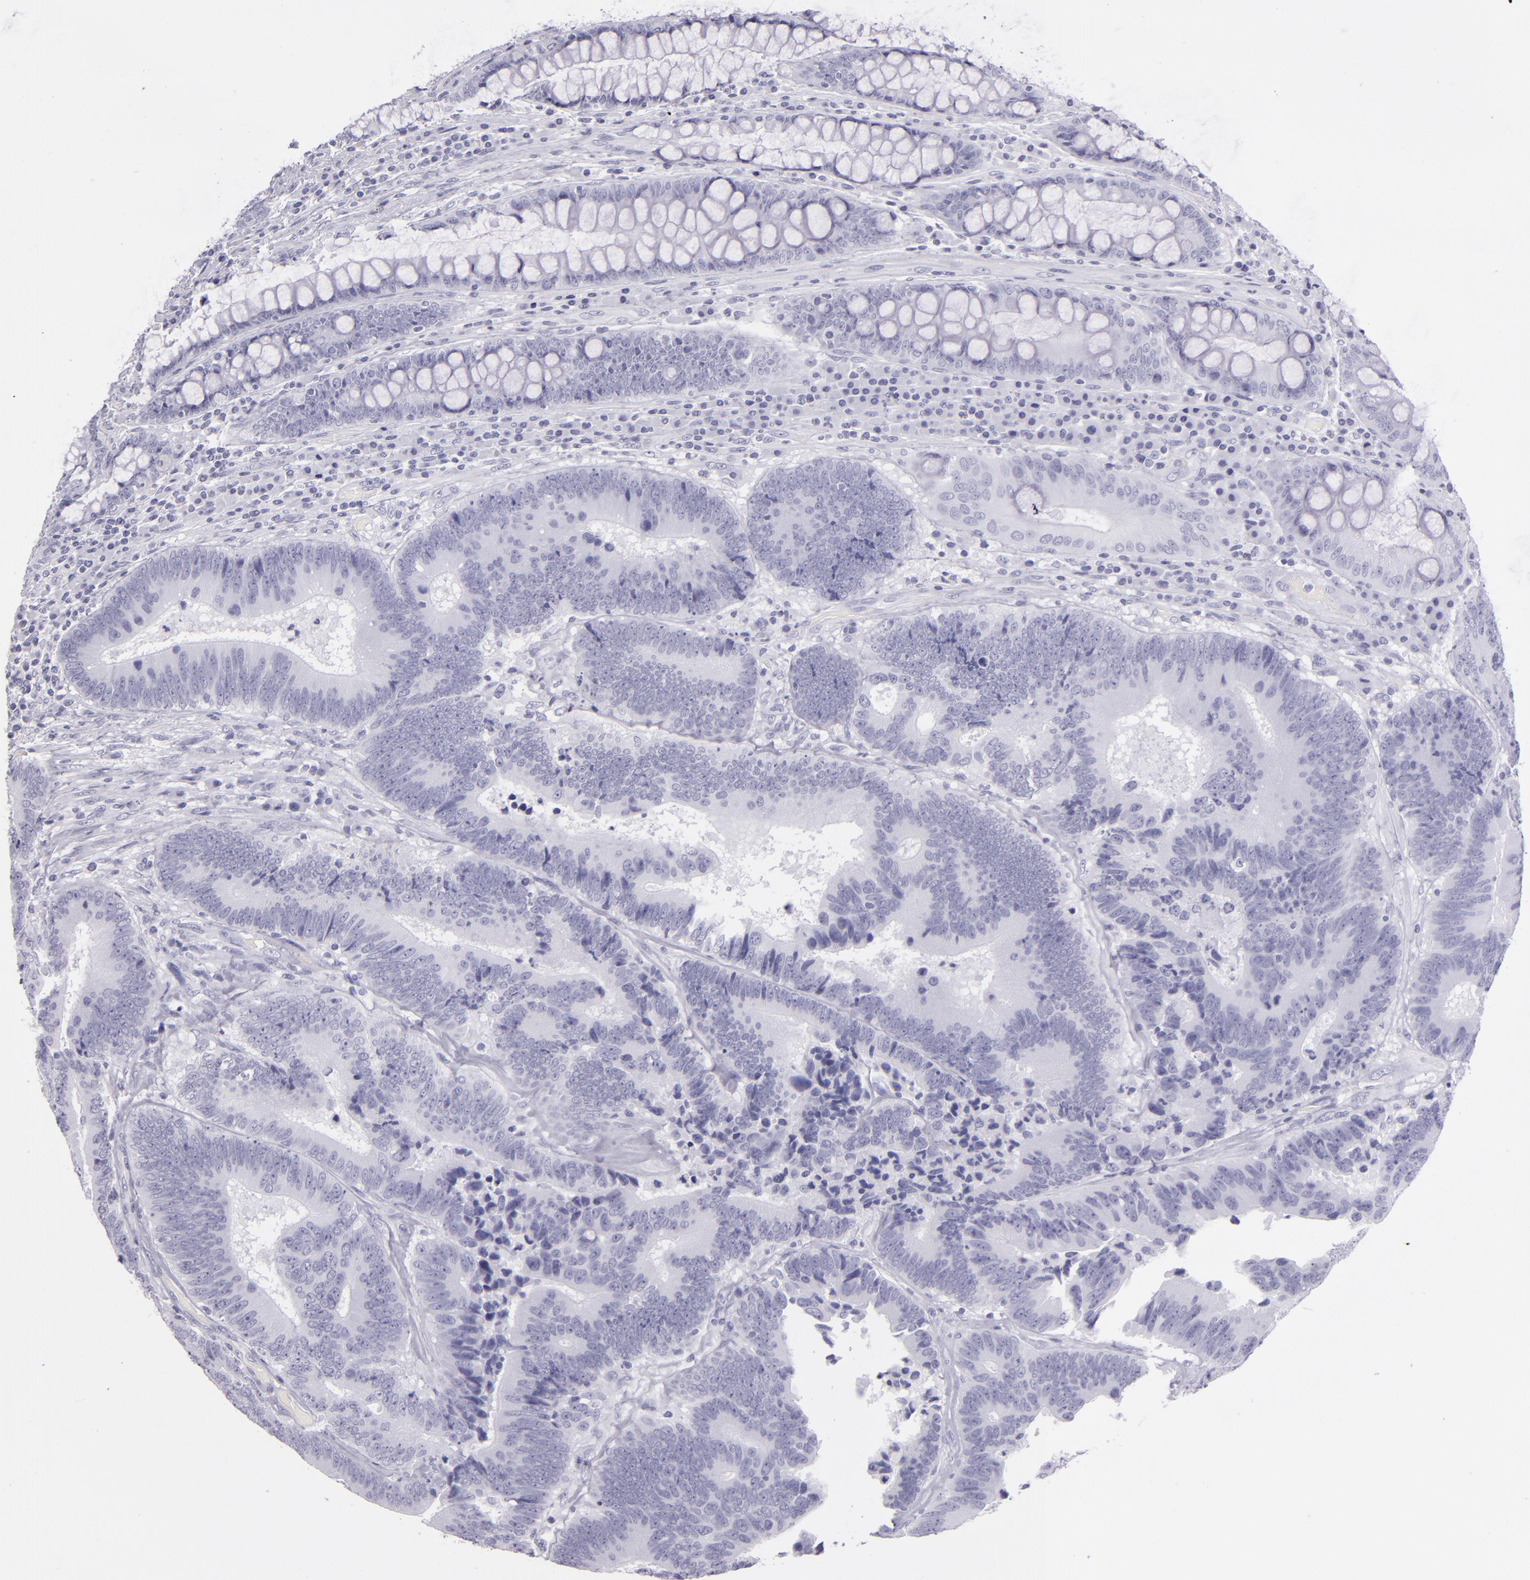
{"staining": {"intensity": "negative", "quantity": "none", "location": "none"}, "tissue": "colorectal cancer", "cell_type": "Tumor cells", "image_type": "cancer", "snomed": [{"axis": "morphology", "description": "Normal tissue, NOS"}, {"axis": "morphology", "description": "Adenocarcinoma, NOS"}, {"axis": "topography", "description": "Colon"}], "caption": "Tumor cells are negative for protein expression in human colorectal cancer (adenocarcinoma).", "gene": "CR2", "patient": {"sex": "female", "age": 78}}